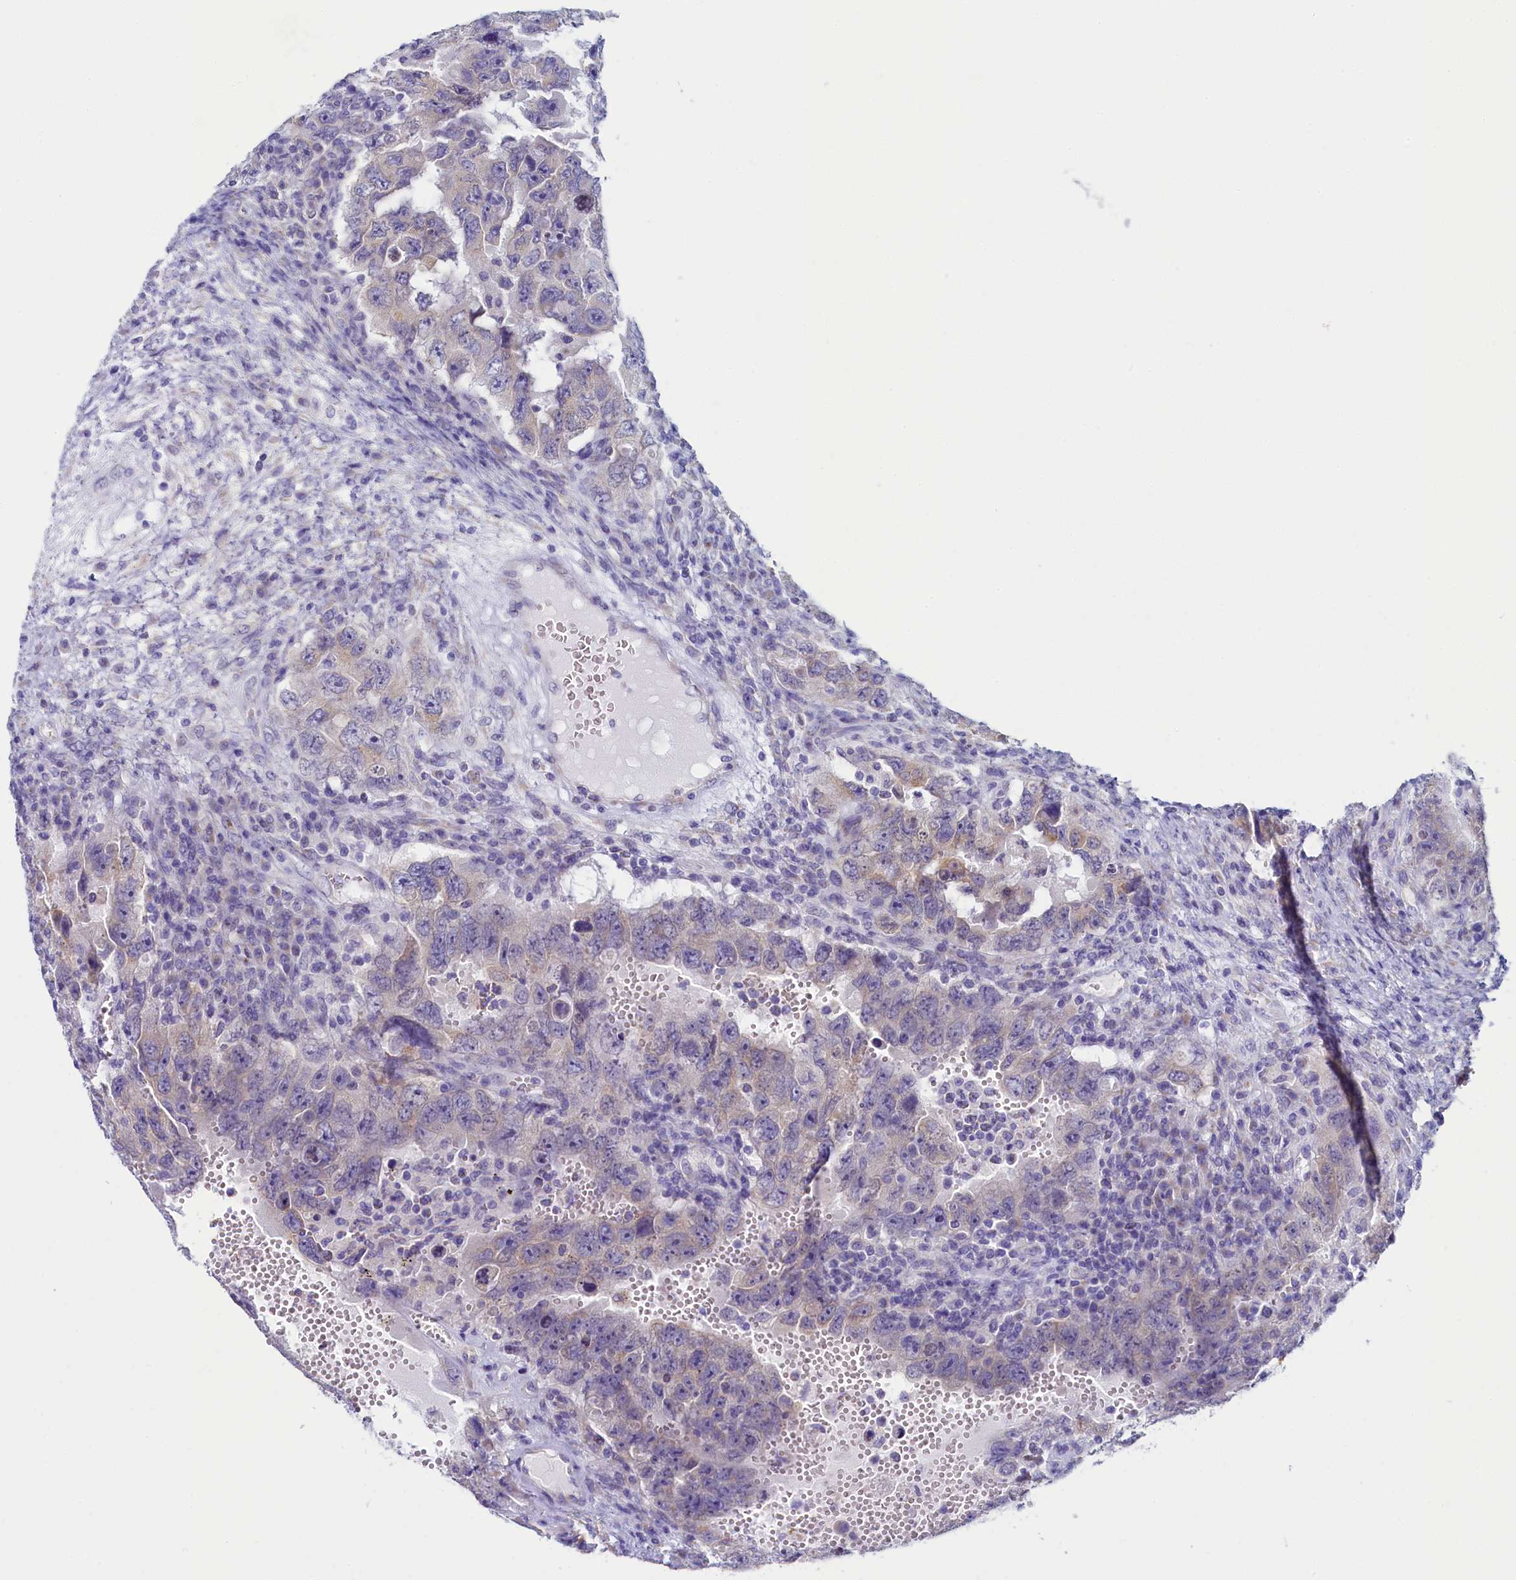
{"staining": {"intensity": "weak", "quantity": "<25%", "location": "cytoplasmic/membranous"}, "tissue": "testis cancer", "cell_type": "Tumor cells", "image_type": "cancer", "snomed": [{"axis": "morphology", "description": "Carcinoma, Embryonal, NOS"}, {"axis": "topography", "description": "Testis"}], "caption": "Micrograph shows no significant protein expression in tumor cells of testis cancer (embryonal carcinoma).", "gene": "SKA3", "patient": {"sex": "male", "age": 26}}